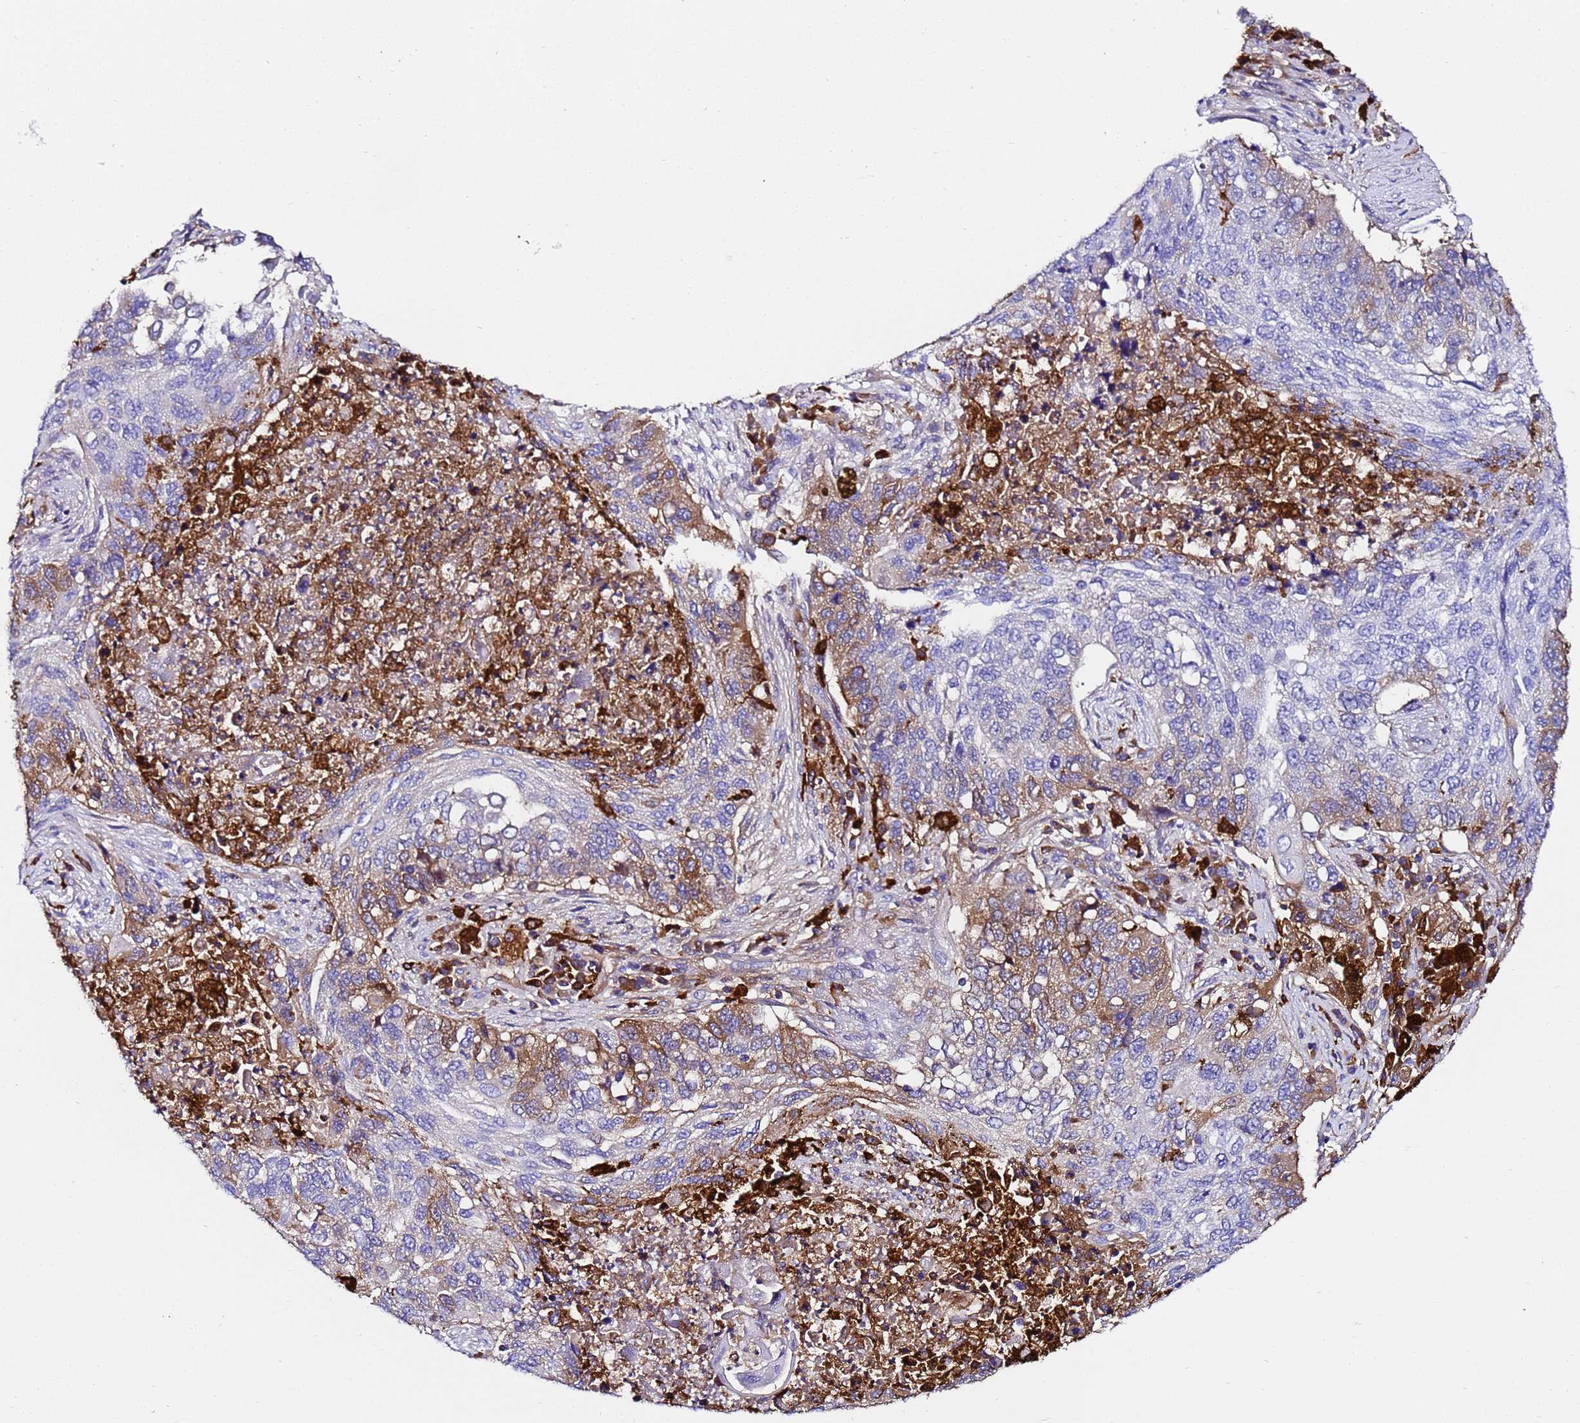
{"staining": {"intensity": "moderate", "quantity": "<25%", "location": "cytoplasmic/membranous"}, "tissue": "lung cancer", "cell_type": "Tumor cells", "image_type": "cancer", "snomed": [{"axis": "morphology", "description": "Squamous cell carcinoma, NOS"}, {"axis": "topography", "description": "Lung"}], "caption": "Immunohistochemistry (IHC) (DAB) staining of human lung cancer (squamous cell carcinoma) shows moderate cytoplasmic/membranous protein staining in about <25% of tumor cells. (Brightfield microscopy of DAB IHC at high magnification).", "gene": "FTL", "patient": {"sex": "female", "age": 63}}